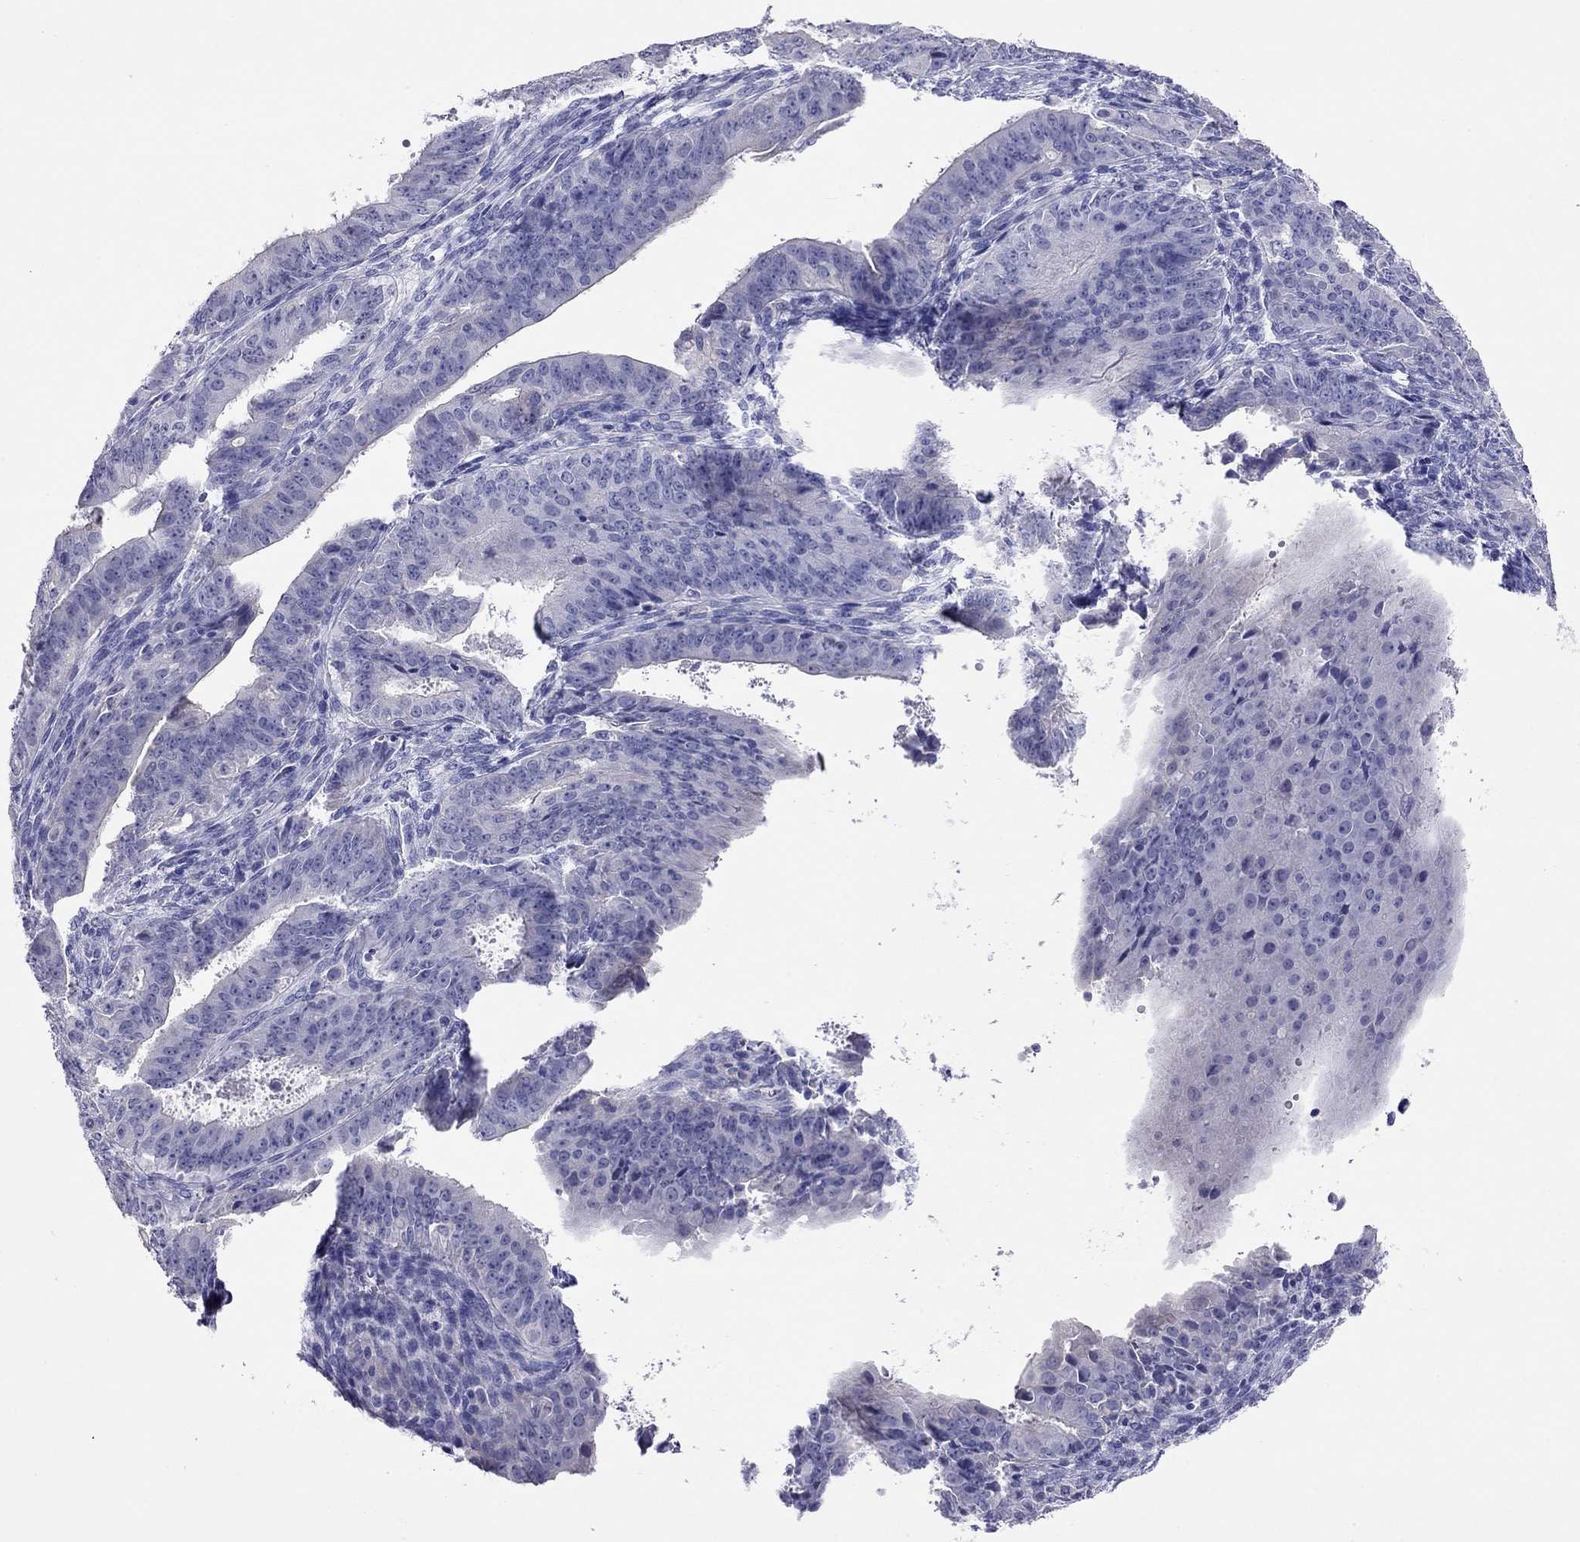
{"staining": {"intensity": "negative", "quantity": "none", "location": "none"}, "tissue": "ovarian cancer", "cell_type": "Tumor cells", "image_type": "cancer", "snomed": [{"axis": "morphology", "description": "Carcinoma, endometroid"}, {"axis": "topography", "description": "Ovary"}], "caption": "Protein analysis of endometroid carcinoma (ovarian) displays no significant staining in tumor cells.", "gene": "CAPNS2", "patient": {"sex": "female", "age": 42}}